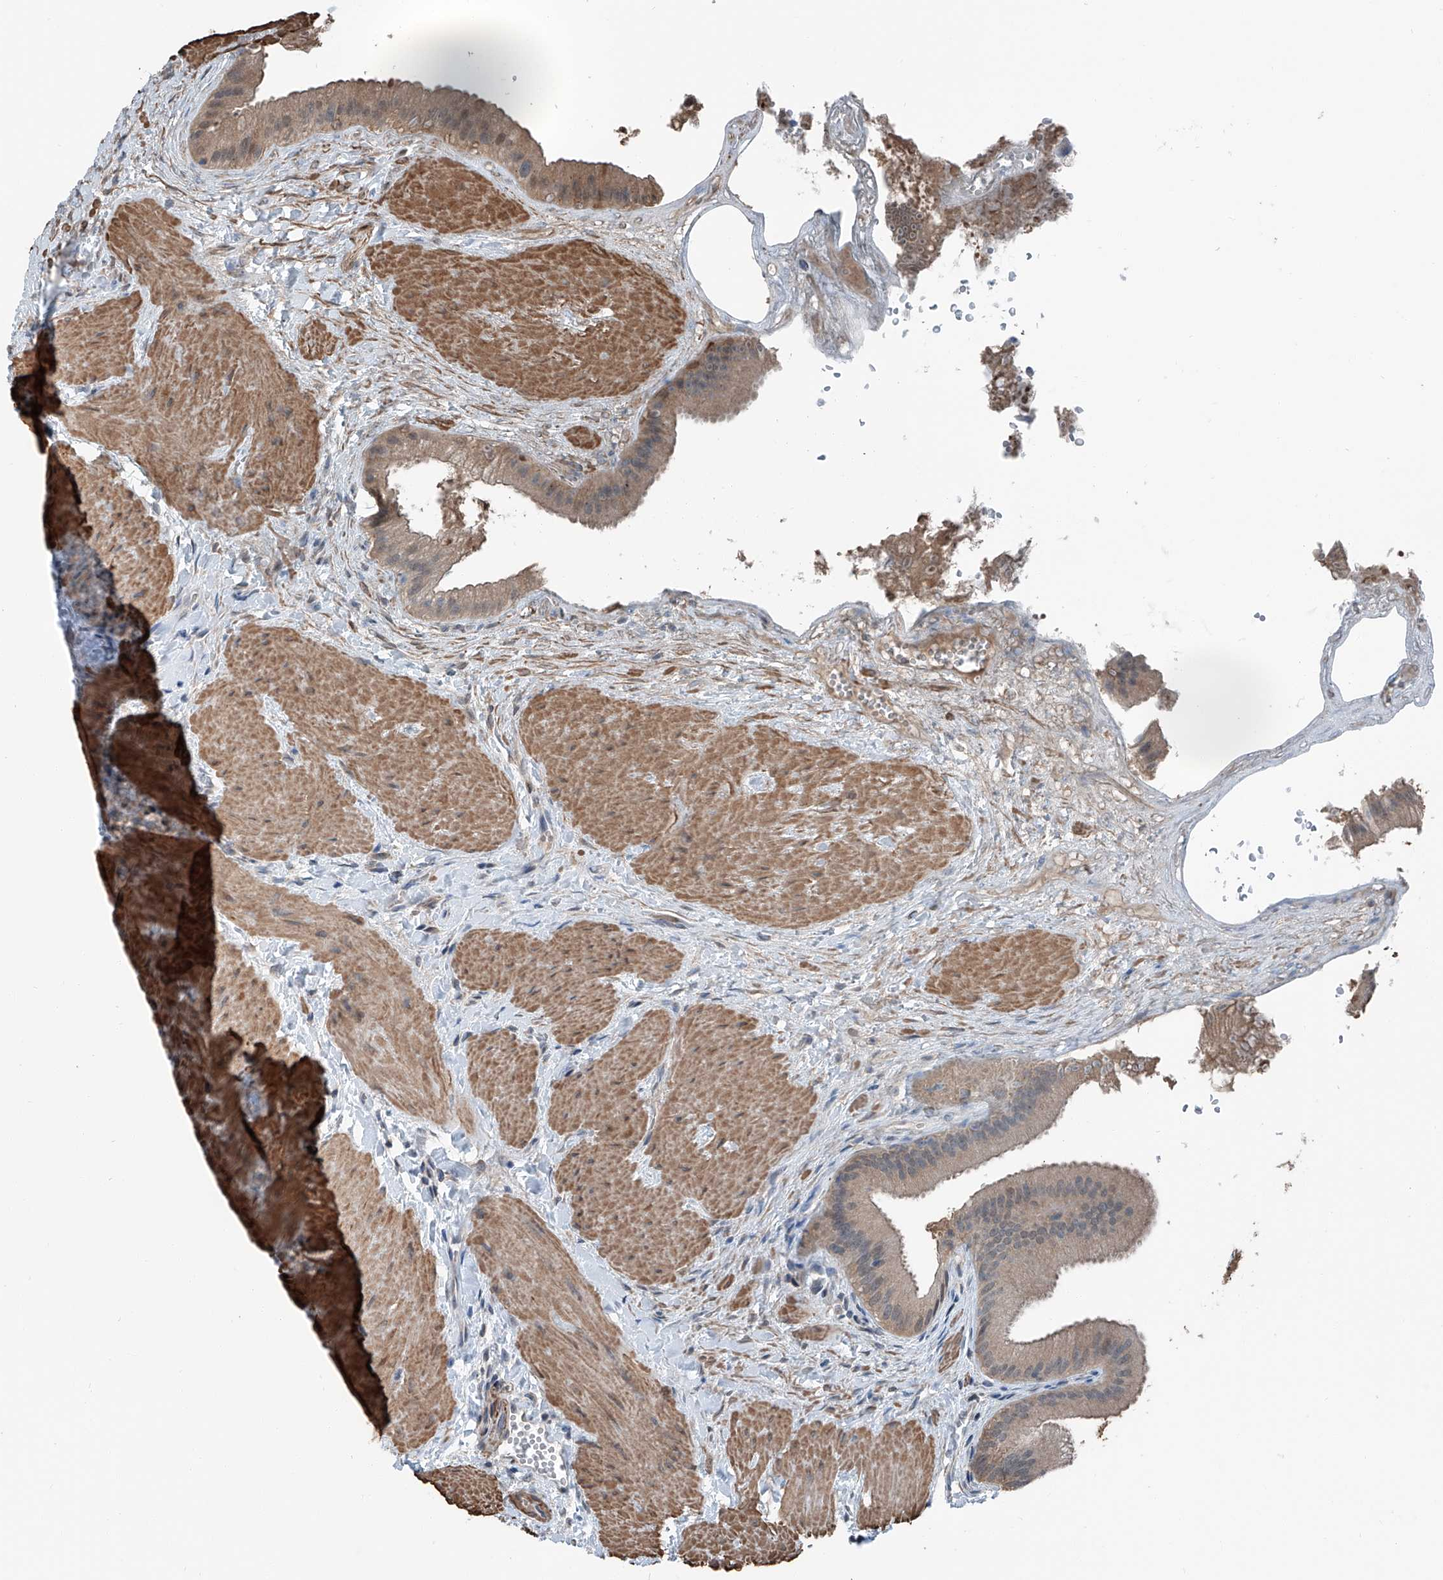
{"staining": {"intensity": "moderate", "quantity": ">75%", "location": "cytoplasmic/membranous"}, "tissue": "gallbladder", "cell_type": "Glandular cells", "image_type": "normal", "snomed": [{"axis": "morphology", "description": "Normal tissue, NOS"}, {"axis": "topography", "description": "Gallbladder"}], "caption": "The photomicrograph reveals a brown stain indicating the presence of a protein in the cytoplasmic/membranous of glandular cells in gallbladder.", "gene": "HSPA6", "patient": {"sex": "male", "age": 55}}